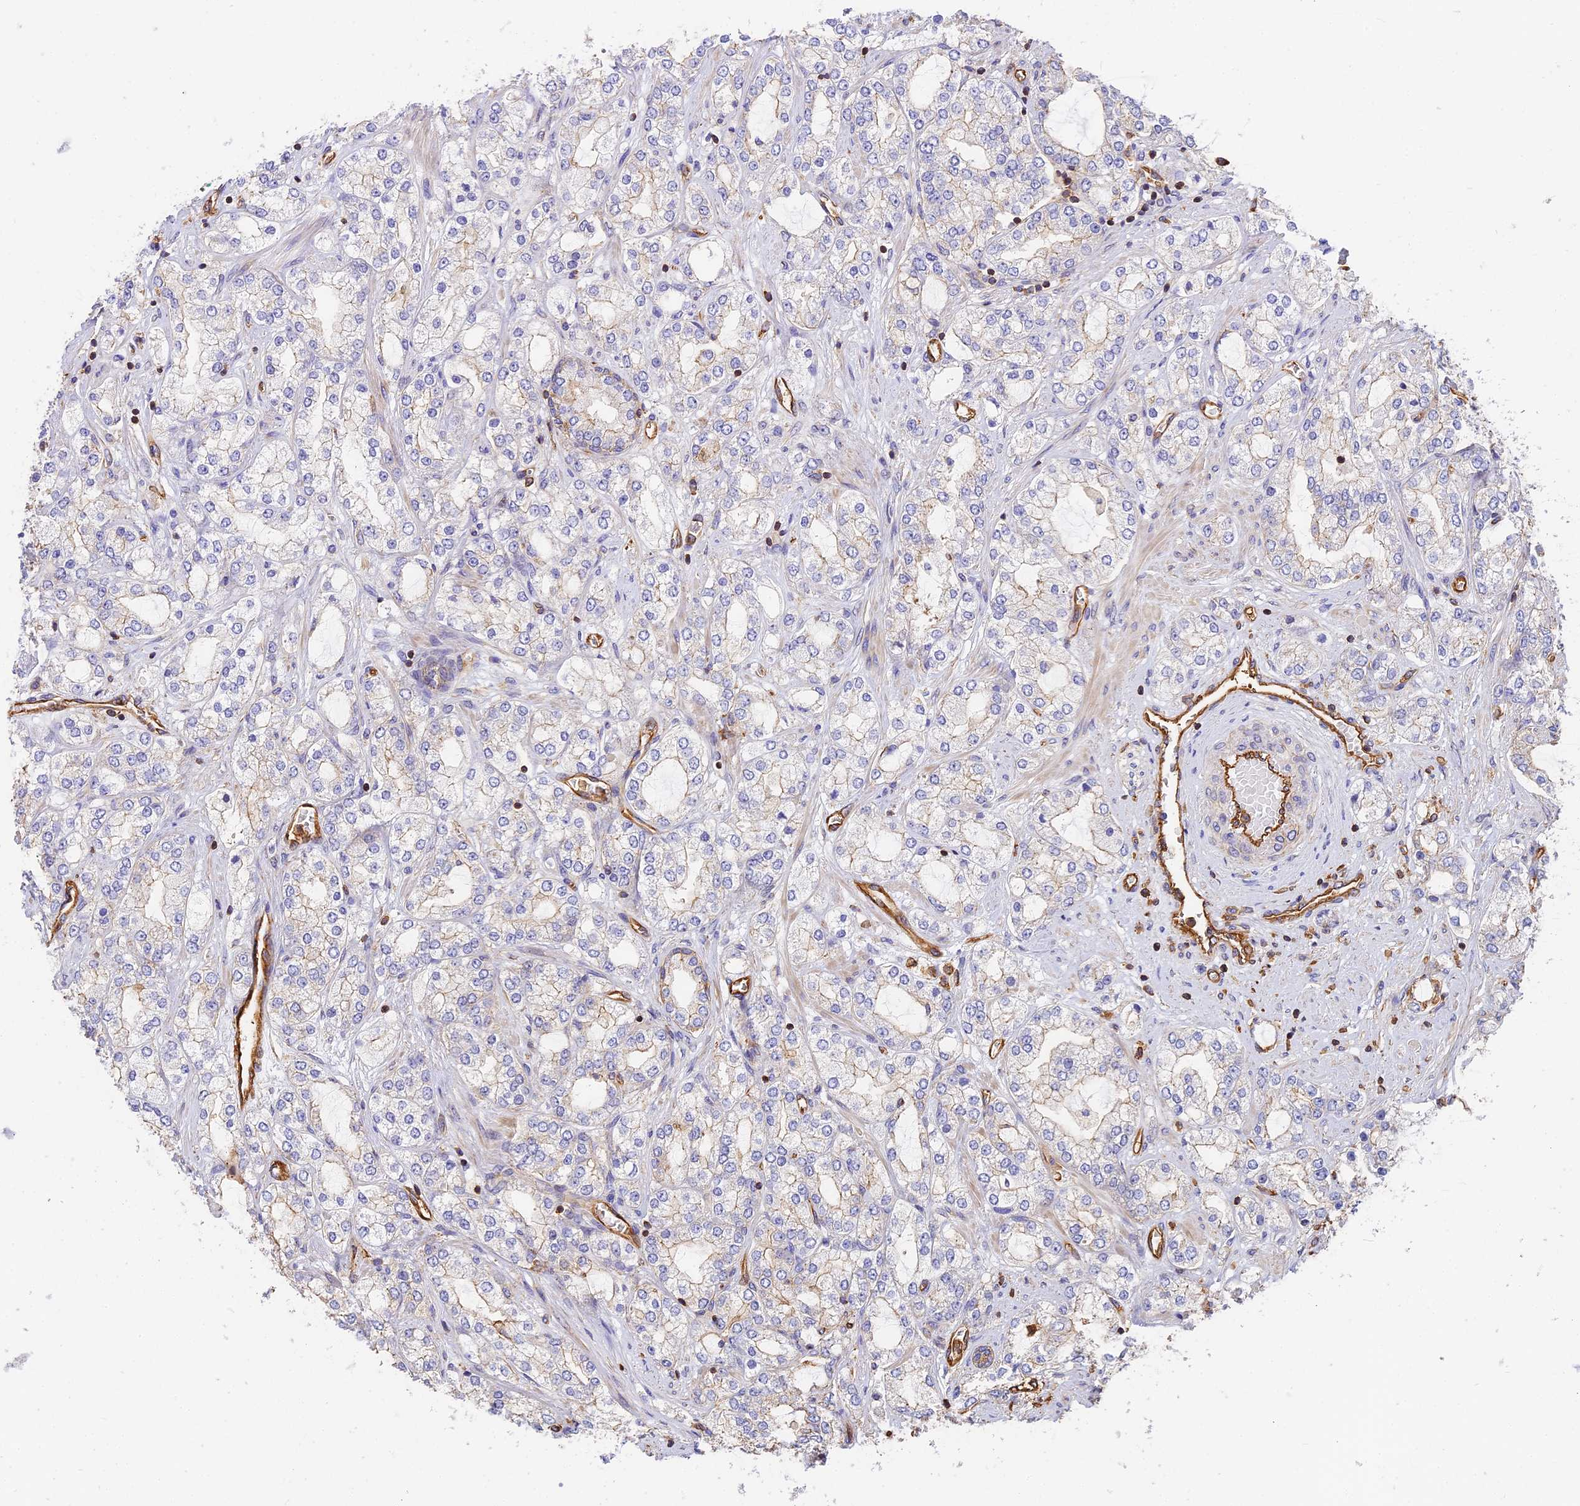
{"staining": {"intensity": "weak", "quantity": "<25%", "location": "cytoplasmic/membranous"}, "tissue": "prostate cancer", "cell_type": "Tumor cells", "image_type": "cancer", "snomed": [{"axis": "morphology", "description": "Adenocarcinoma, High grade"}, {"axis": "topography", "description": "Prostate"}], "caption": "A histopathology image of prostate cancer stained for a protein displays no brown staining in tumor cells. The staining was performed using DAB (3,3'-diaminobenzidine) to visualize the protein expression in brown, while the nuclei were stained in blue with hematoxylin (Magnification: 20x).", "gene": "VPS18", "patient": {"sex": "male", "age": 64}}